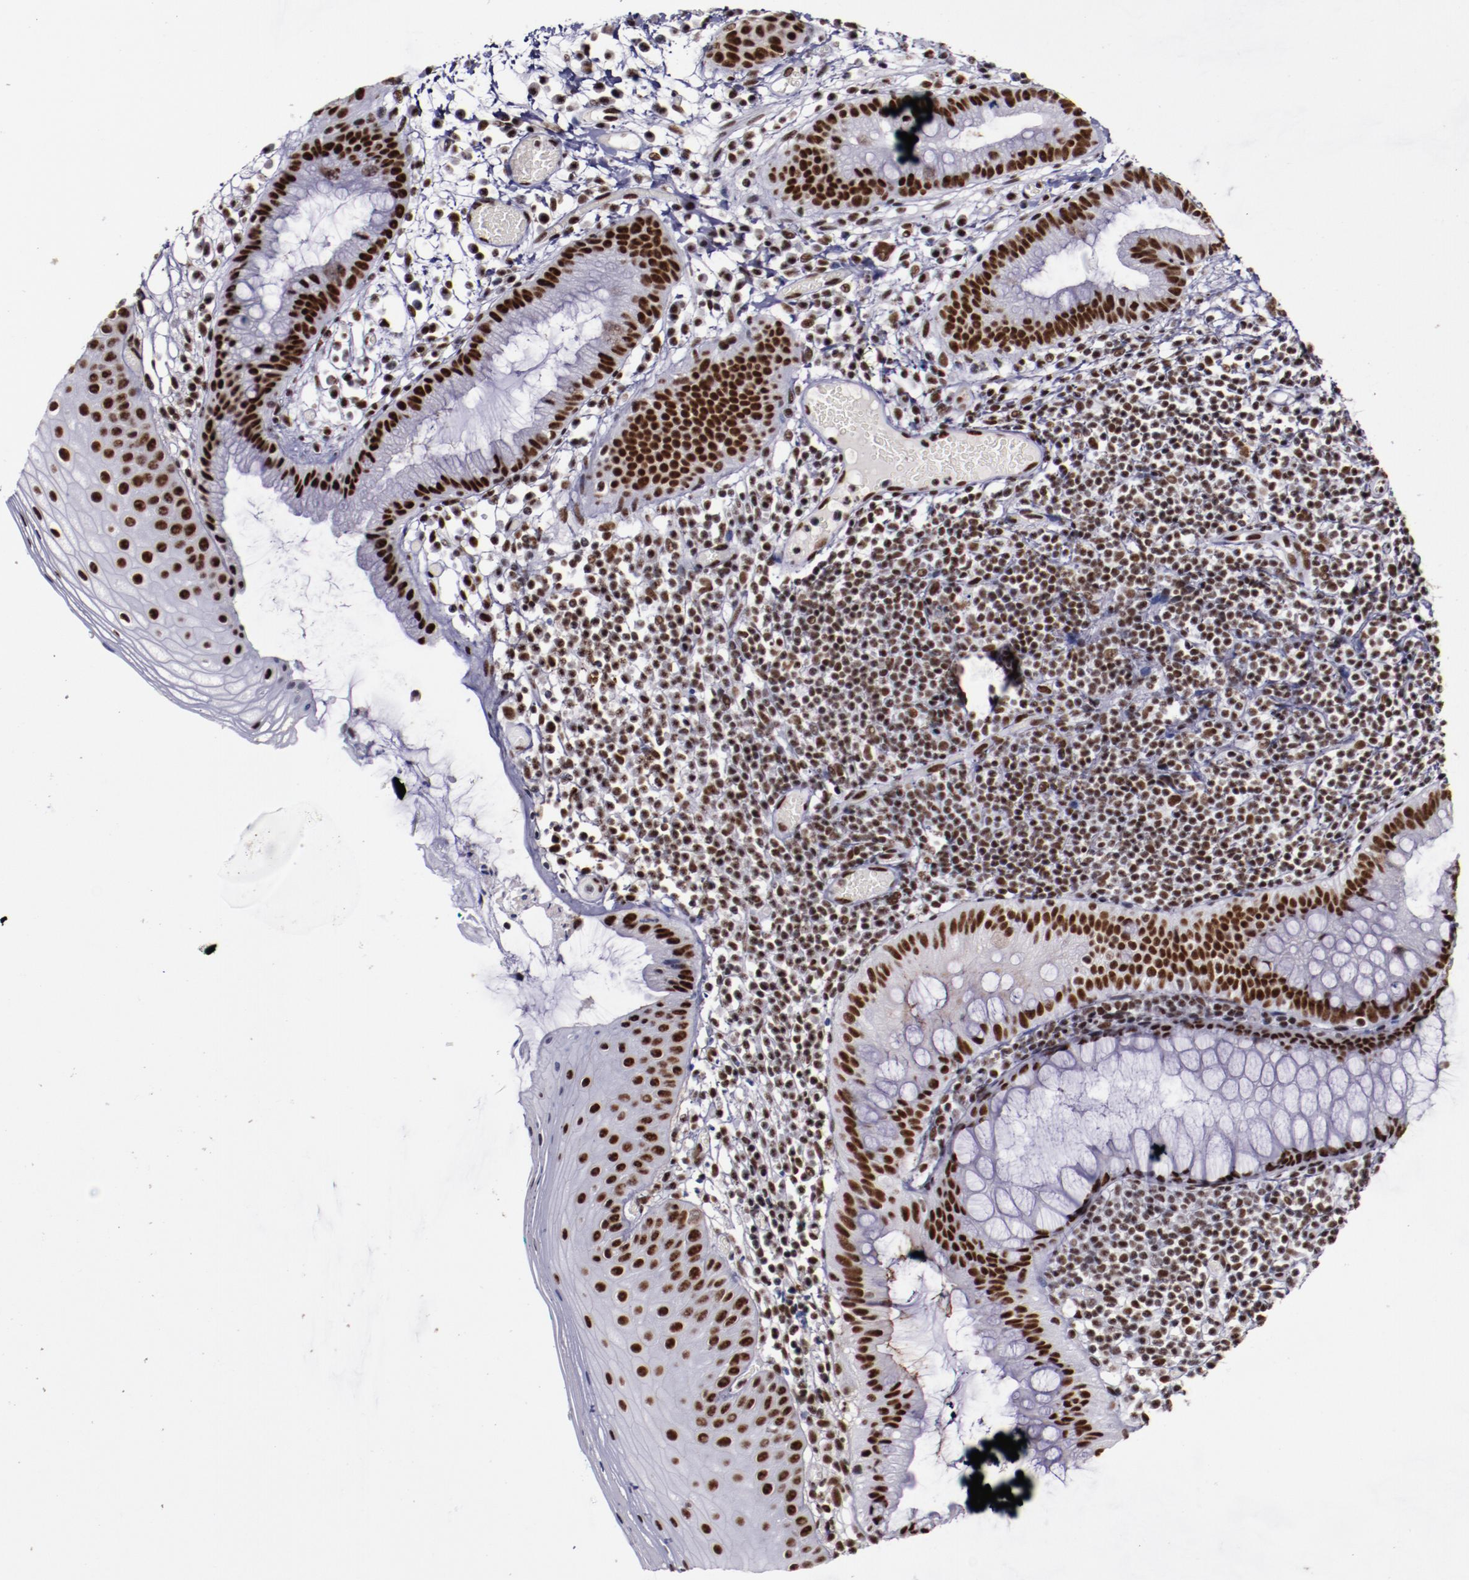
{"staining": {"intensity": "strong", "quantity": ">75%", "location": "nuclear"}, "tissue": "skin", "cell_type": "Epidermal cells", "image_type": "normal", "snomed": [{"axis": "morphology", "description": "Normal tissue, NOS"}, {"axis": "morphology", "description": "Hemorrhoids"}, {"axis": "morphology", "description": "Inflammation, NOS"}, {"axis": "topography", "description": "Anal"}], "caption": "Immunohistochemical staining of normal human skin reveals >75% levels of strong nuclear protein staining in approximately >75% of epidermal cells. (DAB (3,3'-diaminobenzidine) IHC with brightfield microscopy, high magnification).", "gene": "PPP4R3A", "patient": {"sex": "male", "age": 60}}